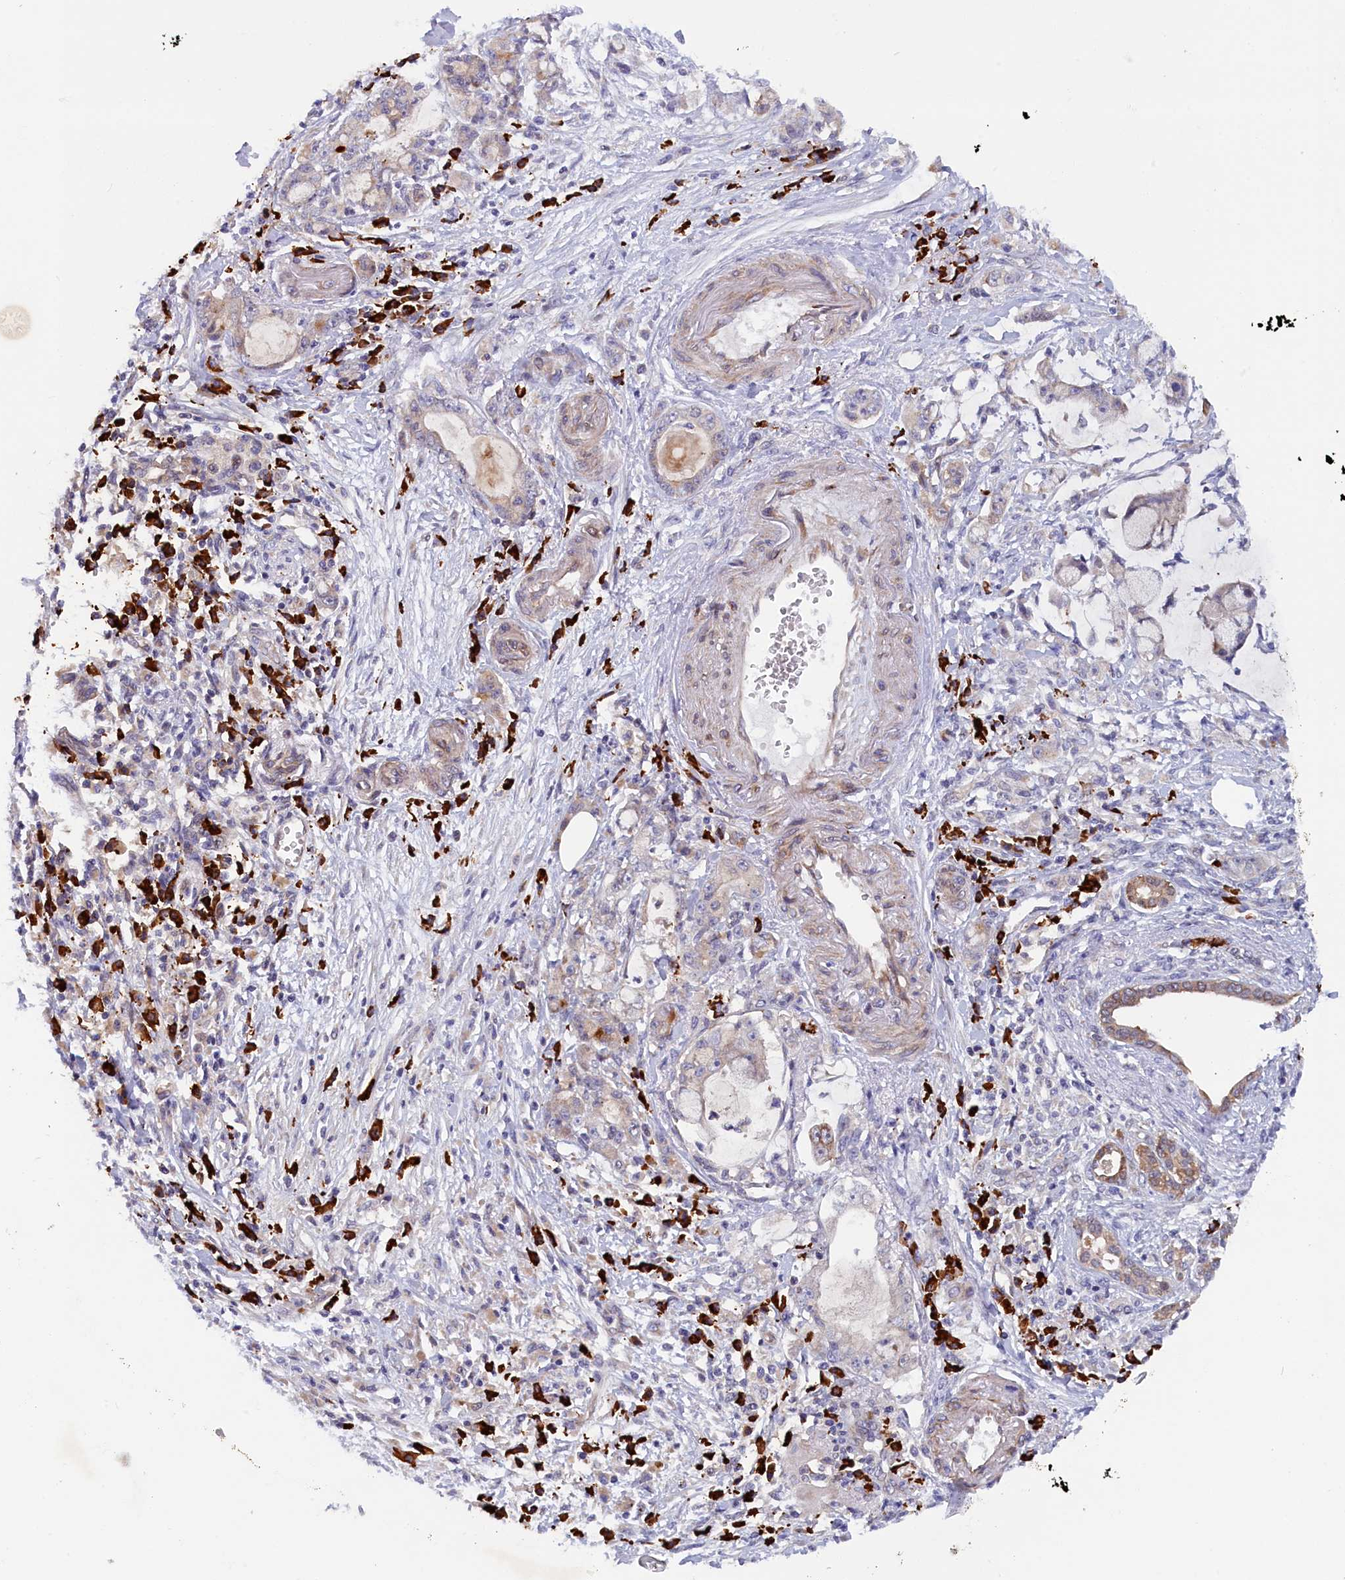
{"staining": {"intensity": "weak", "quantity": "<25%", "location": "cytoplasmic/membranous"}, "tissue": "pancreatic cancer", "cell_type": "Tumor cells", "image_type": "cancer", "snomed": [{"axis": "morphology", "description": "Adenocarcinoma, NOS"}, {"axis": "topography", "description": "Pancreas"}], "caption": "Photomicrograph shows no significant protein positivity in tumor cells of pancreatic cancer (adenocarcinoma).", "gene": "JPT2", "patient": {"sex": "female", "age": 73}}